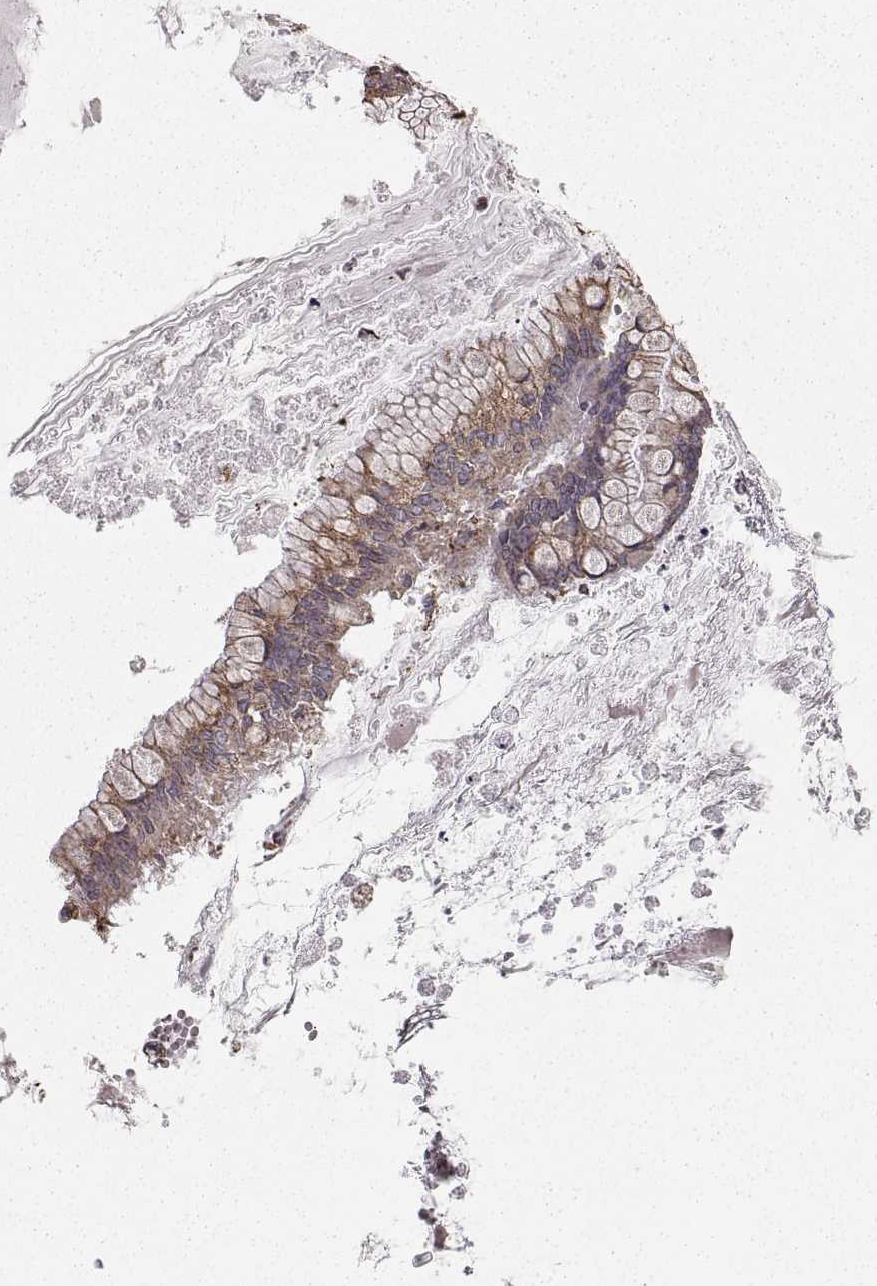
{"staining": {"intensity": "moderate", "quantity": "25%-75%", "location": "cytoplasmic/membranous"}, "tissue": "ovarian cancer", "cell_type": "Tumor cells", "image_type": "cancer", "snomed": [{"axis": "morphology", "description": "Cystadenocarcinoma, mucinous, NOS"}, {"axis": "topography", "description": "Ovary"}], "caption": "Ovarian cancer (mucinous cystadenocarcinoma) stained for a protein (brown) shows moderate cytoplasmic/membranous positive positivity in approximately 25%-75% of tumor cells.", "gene": "PDIA3", "patient": {"sex": "female", "age": 67}}